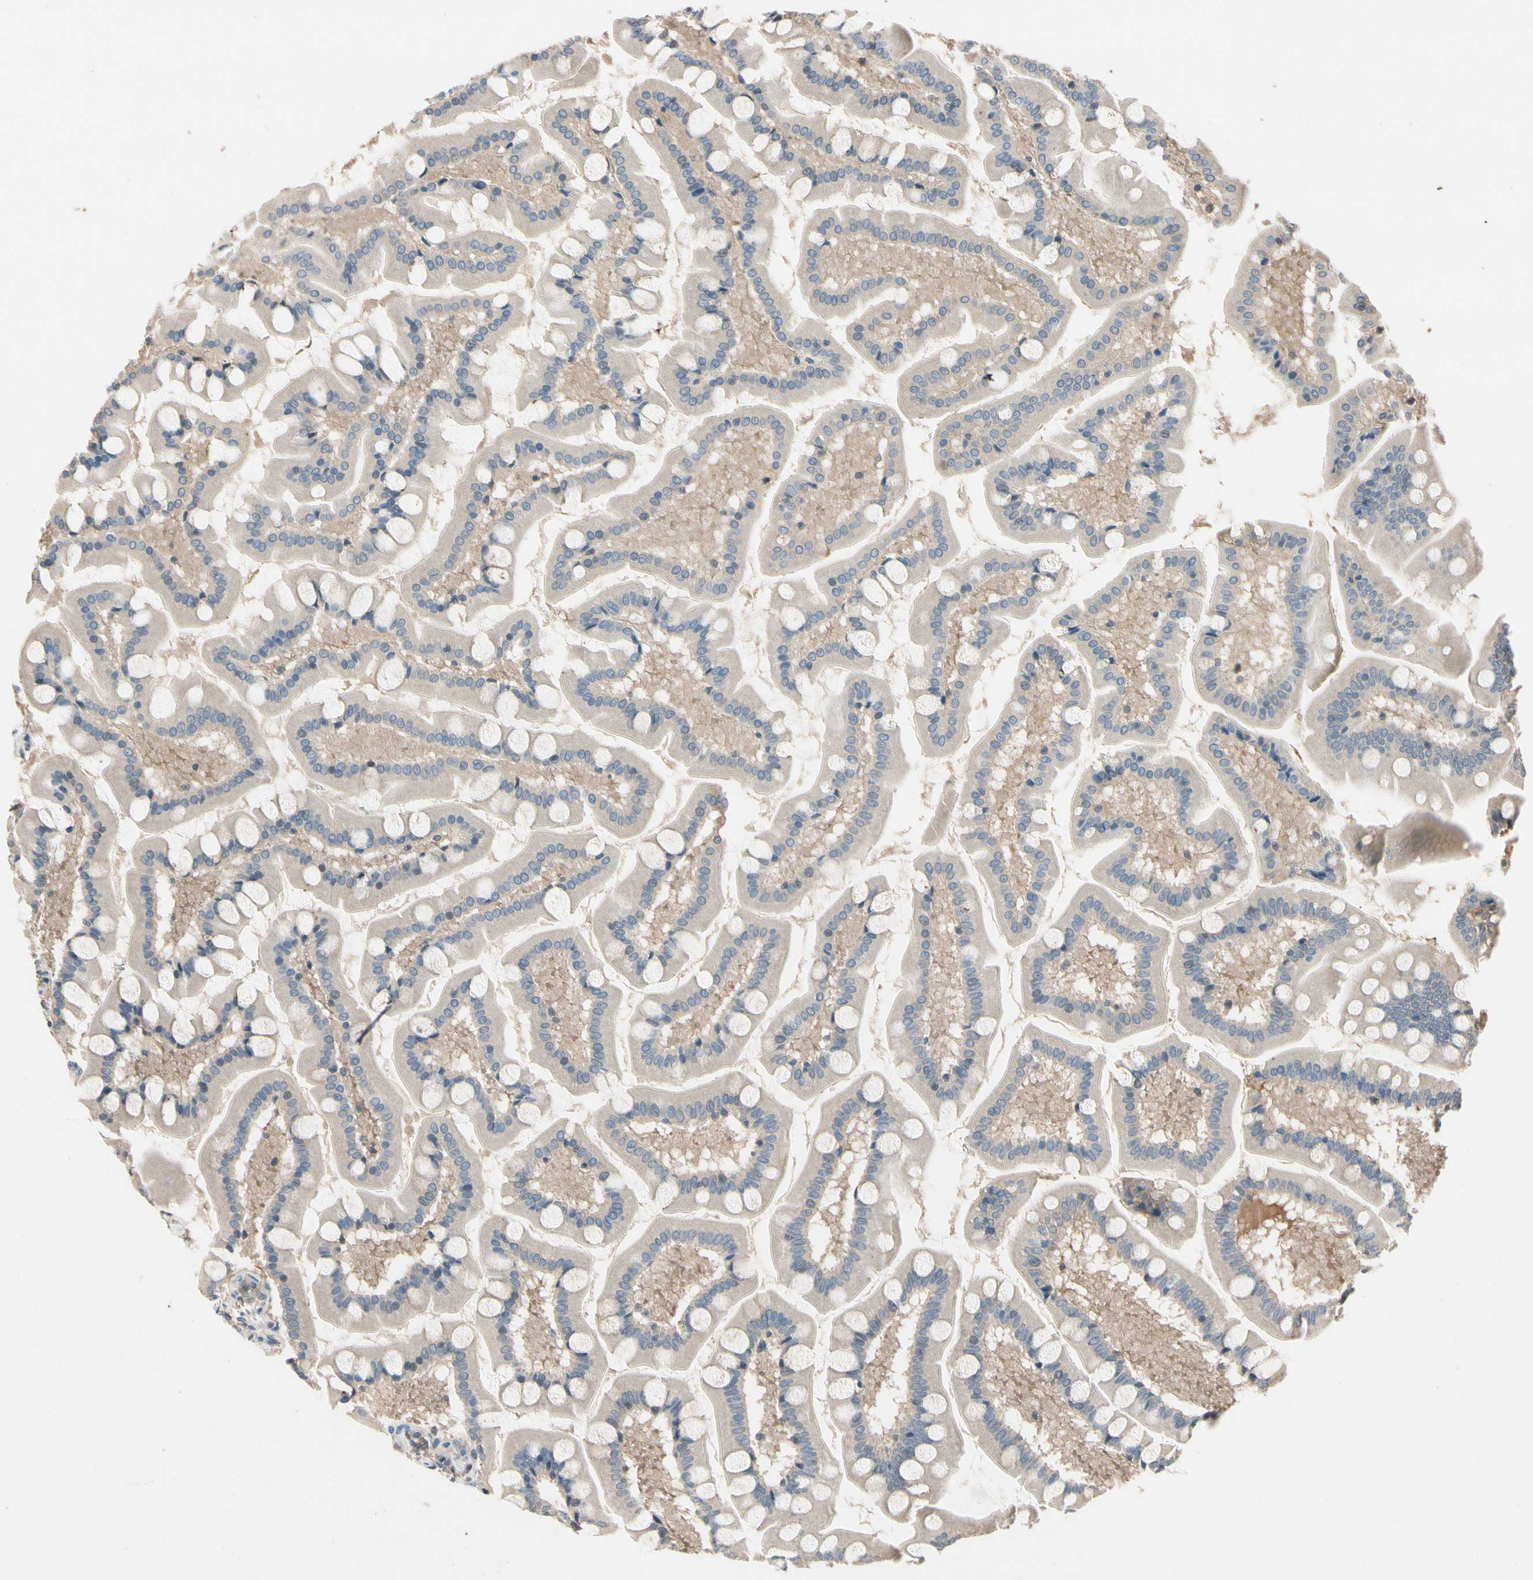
{"staining": {"intensity": "weak", "quantity": "<25%", "location": "cytoplasmic/membranous"}, "tissue": "small intestine", "cell_type": "Glandular cells", "image_type": "normal", "snomed": [{"axis": "morphology", "description": "Normal tissue, NOS"}, {"axis": "topography", "description": "Small intestine"}], "caption": "This is an immunohistochemistry image of benign human small intestine. There is no positivity in glandular cells.", "gene": "IL1RL1", "patient": {"sex": "male", "age": 41}}